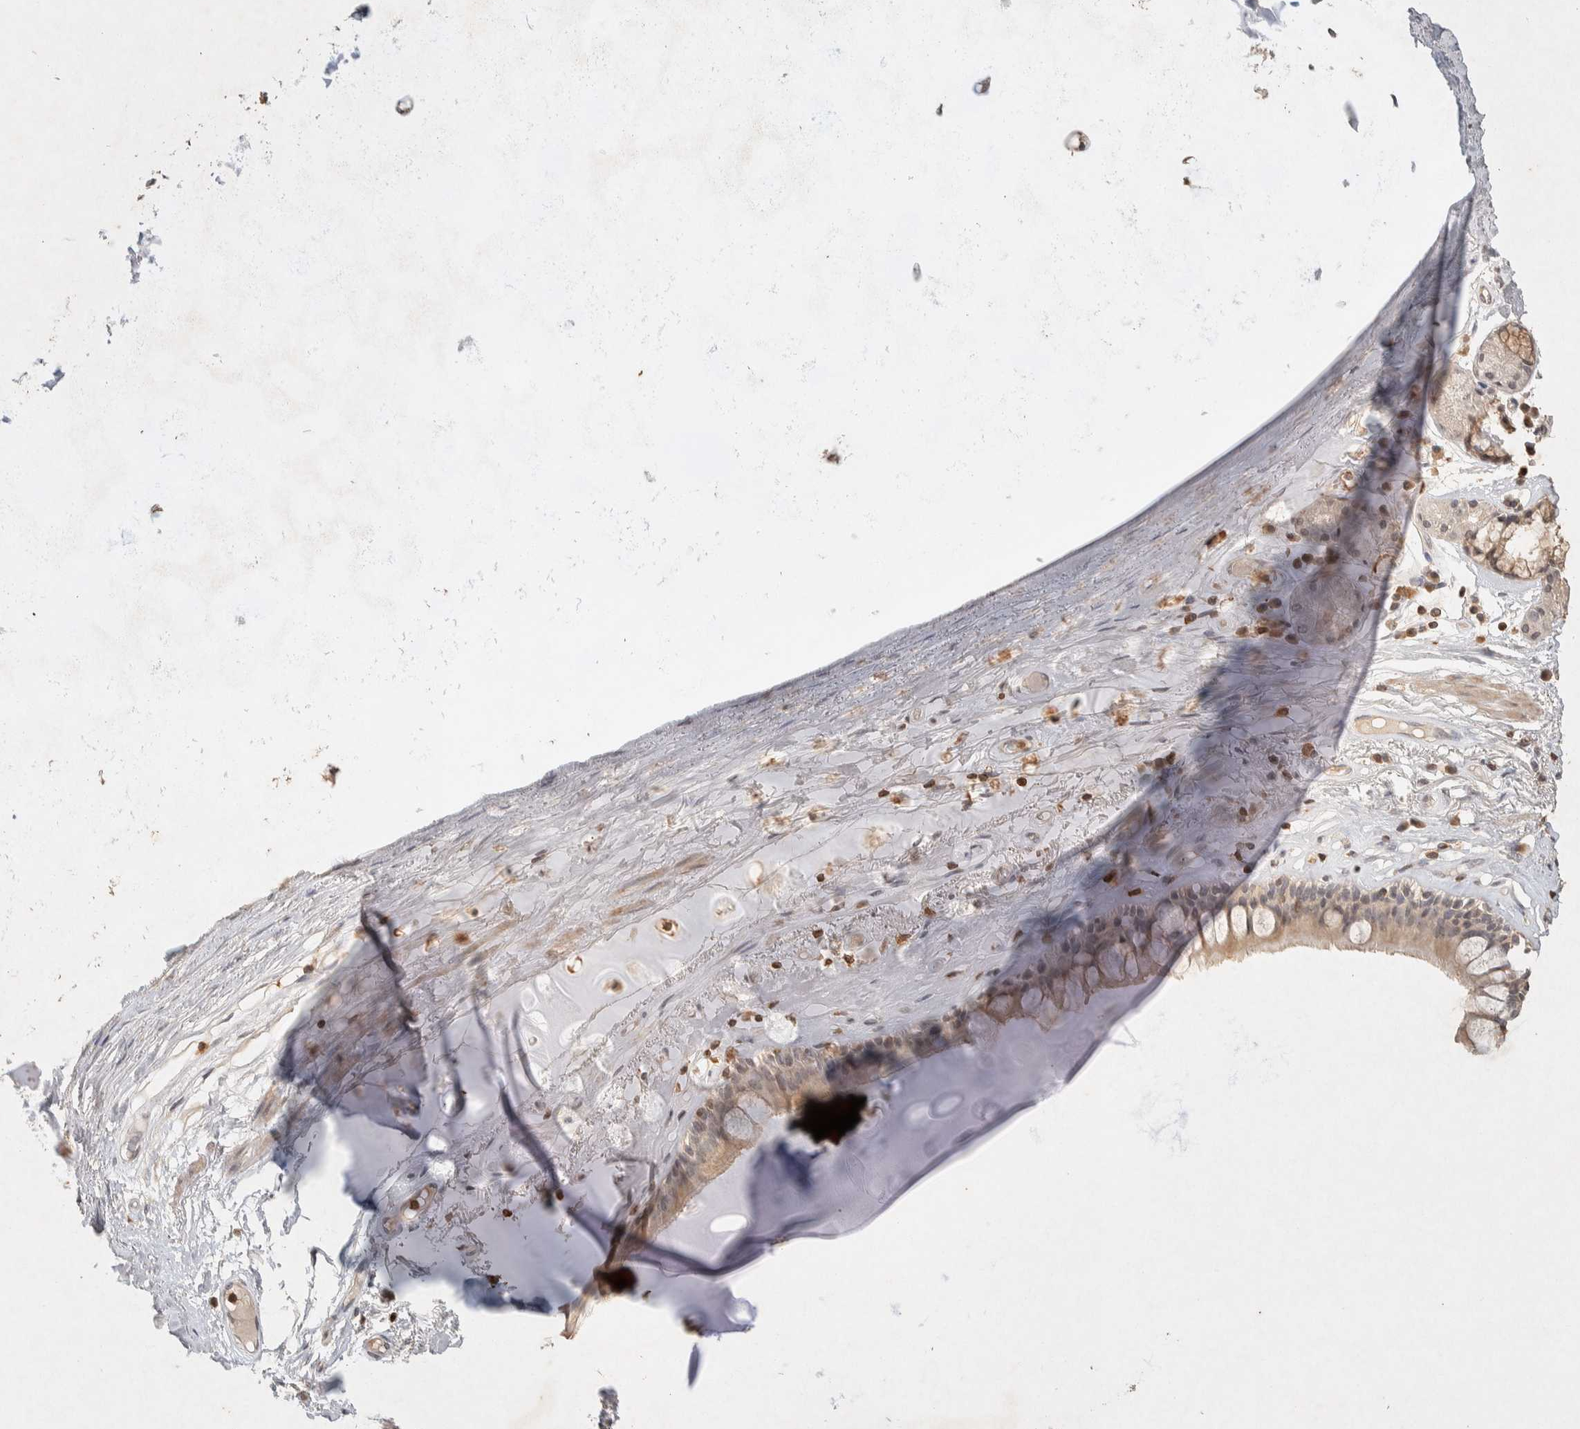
{"staining": {"intensity": "weak", "quantity": "25%-75%", "location": "cytoplasmic/membranous"}, "tissue": "bronchus", "cell_type": "Respiratory epithelial cells", "image_type": "normal", "snomed": [{"axis": "morphology", "description": "Normal tissue, NOS"}, {"axis": "topography", "description": "Cartilage tissue"}], "caption": "The micrograph exhibits a brown stain indicating the presence of a protein in the cytoplasmic/membranous of respiratory epithelial cells in bronchus.", "gene": "RAC2", "patient": {"sex": "female", "age": 63}}